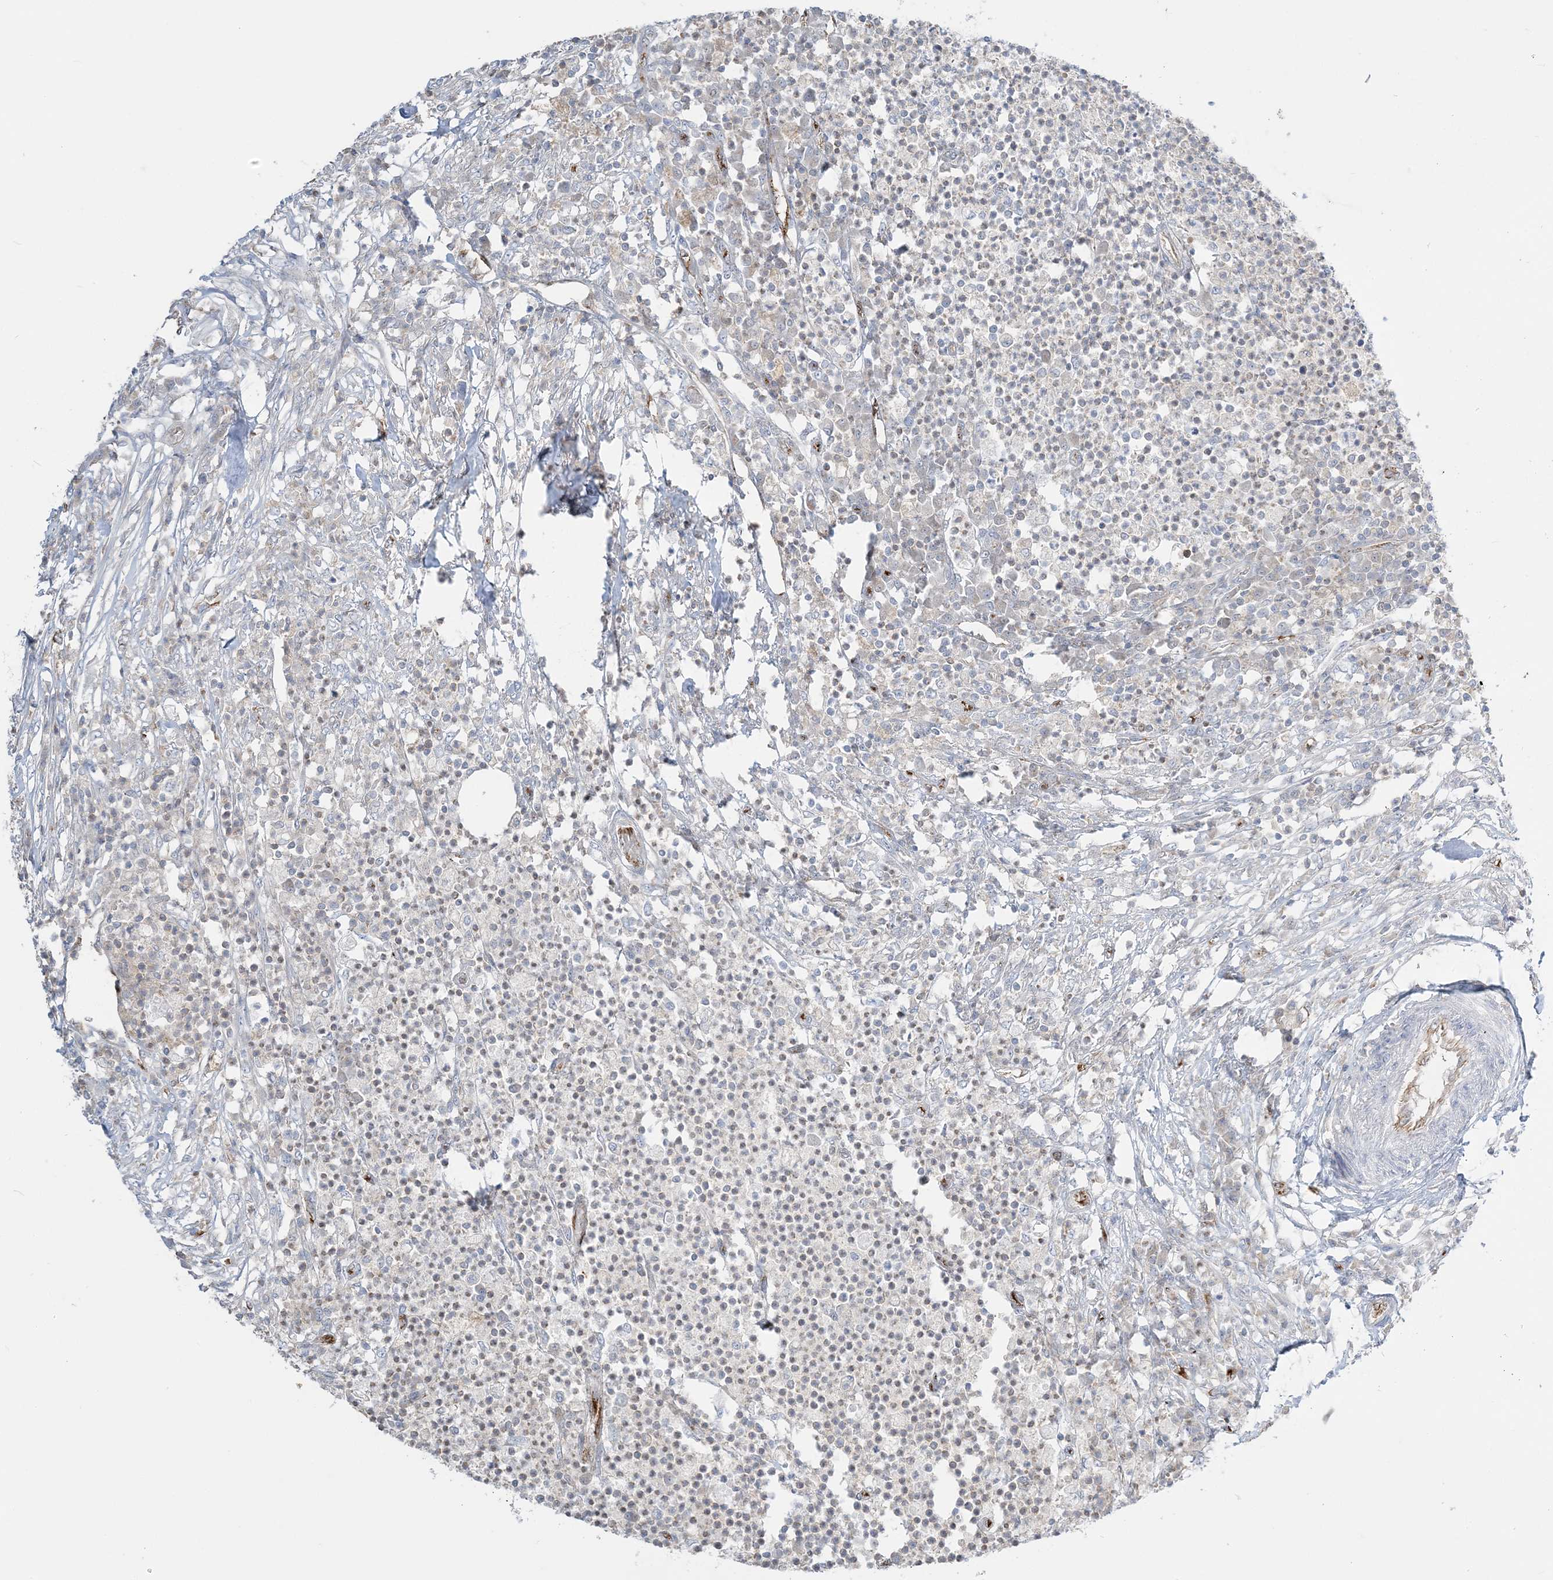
{"staining": {"intensity": "negative", "quantity": "none", "location": "none"}, "tissue": "colorectal cancer", "cell_type": "Tumor cells", "image_type": "cancer", "snomed": [{"axis": "morphology", "description": "Adenocarcinoma, NOS"}, {"axis": "topography", "description": "Colon"}], "caption": "High magnification brightfield microscopy of colorectal adenocarcinoma stained with DAB (brown) and counterstained with hematoxylin (blue): tumor cells show no significant positivity.", "gene": "INPP1", "patient": {"sex": "male", "age": 83}}